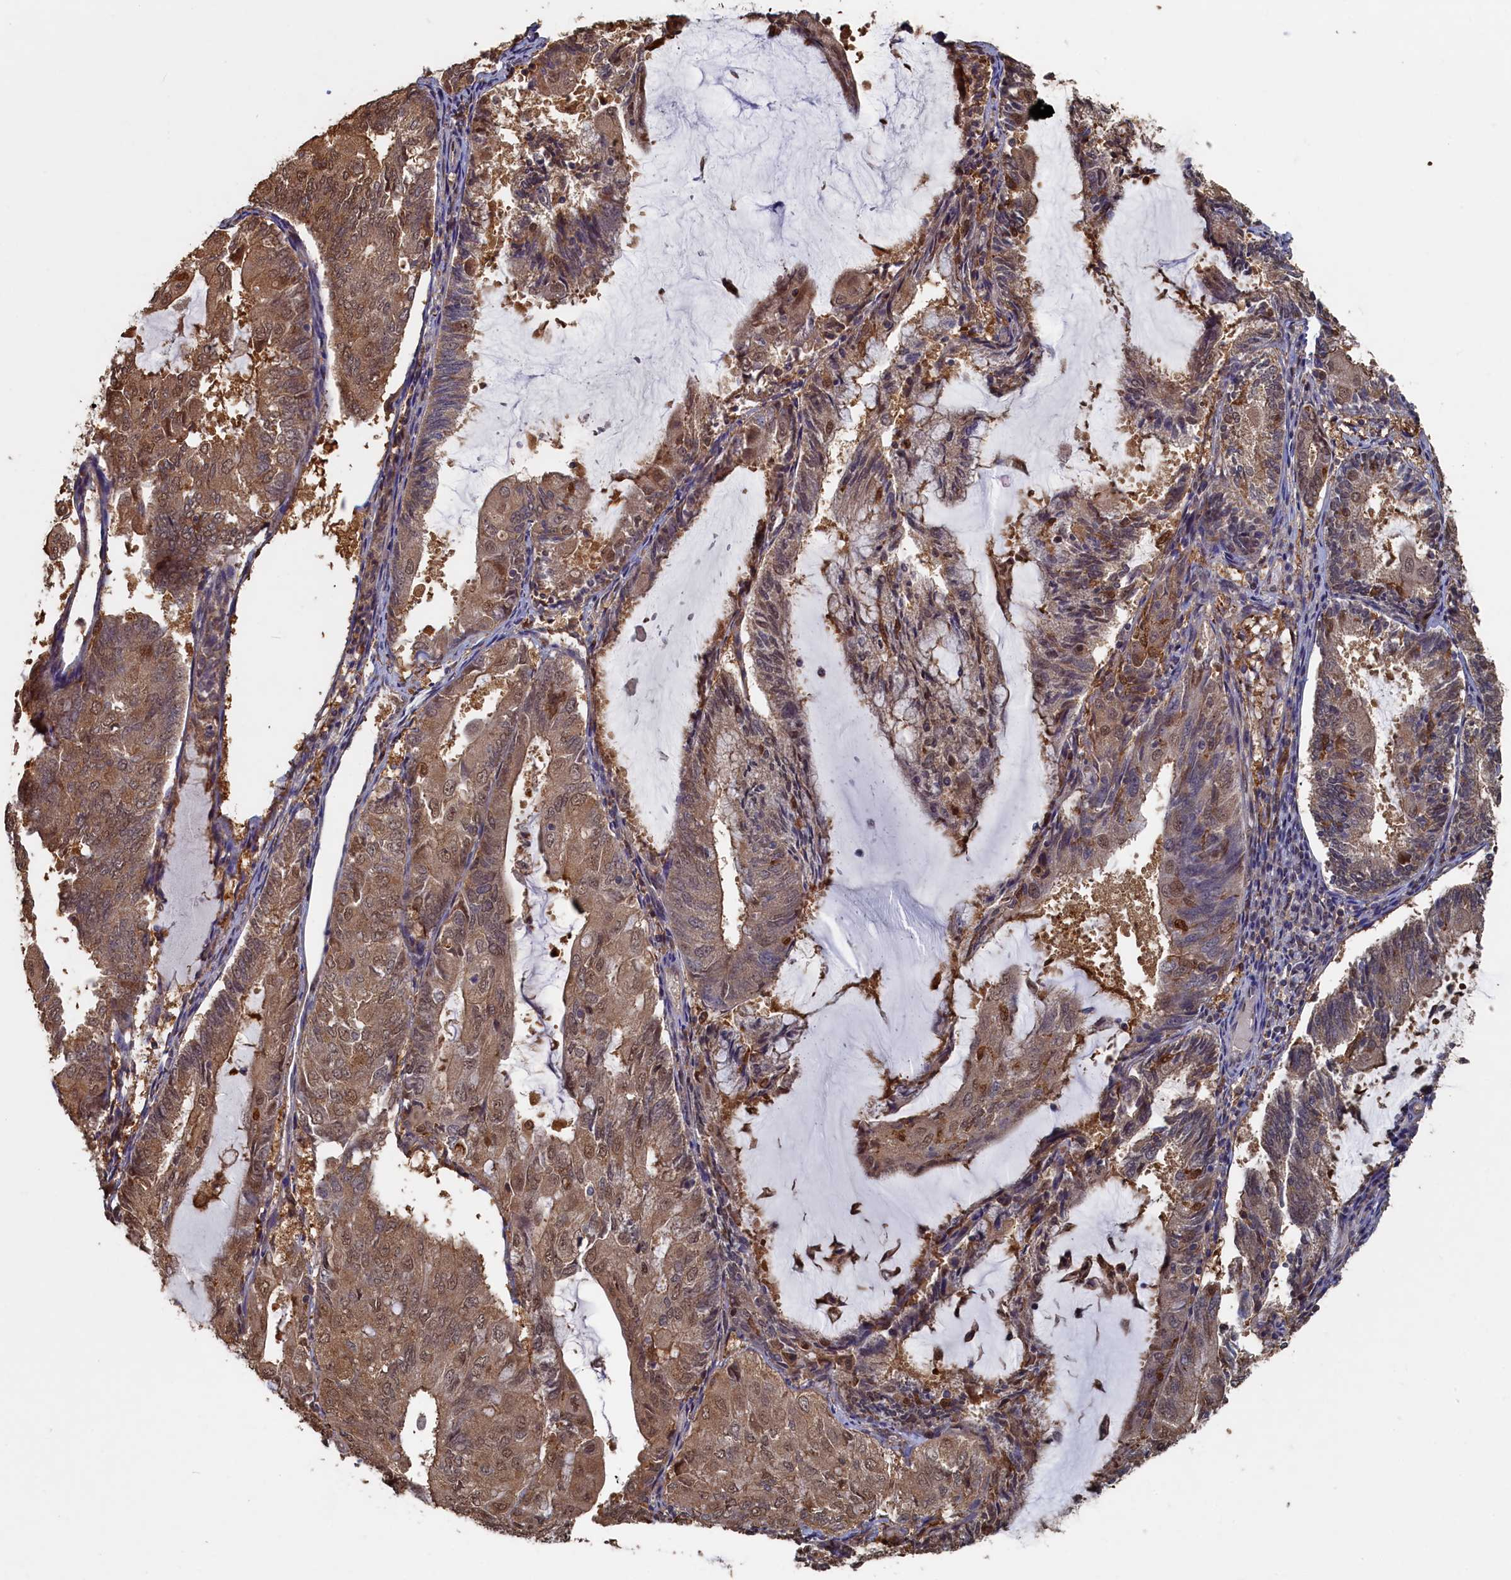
{"staining": {"intensity": "moderate", "quantity": ">75%", "location": "cytoplasmic/membranous,nuclear"}, "tissue": "endometrial cancer", "cell_type": "Tumor cells", "image_type": "cancer", "snomed": [{"axis": "morphology", "description": "Adenocarcinoma, NOS"}, {"axis": "topography", "description": "Endometrium"}], "caption": "Endometrial cancer stained for a protein (brown) reveals moderate cytoplasmic/membranous and nuclear positive staining in about >75% of tumor cells.", "gene": "UCHL3", "patient": {"sex": "female", "age": 81}}